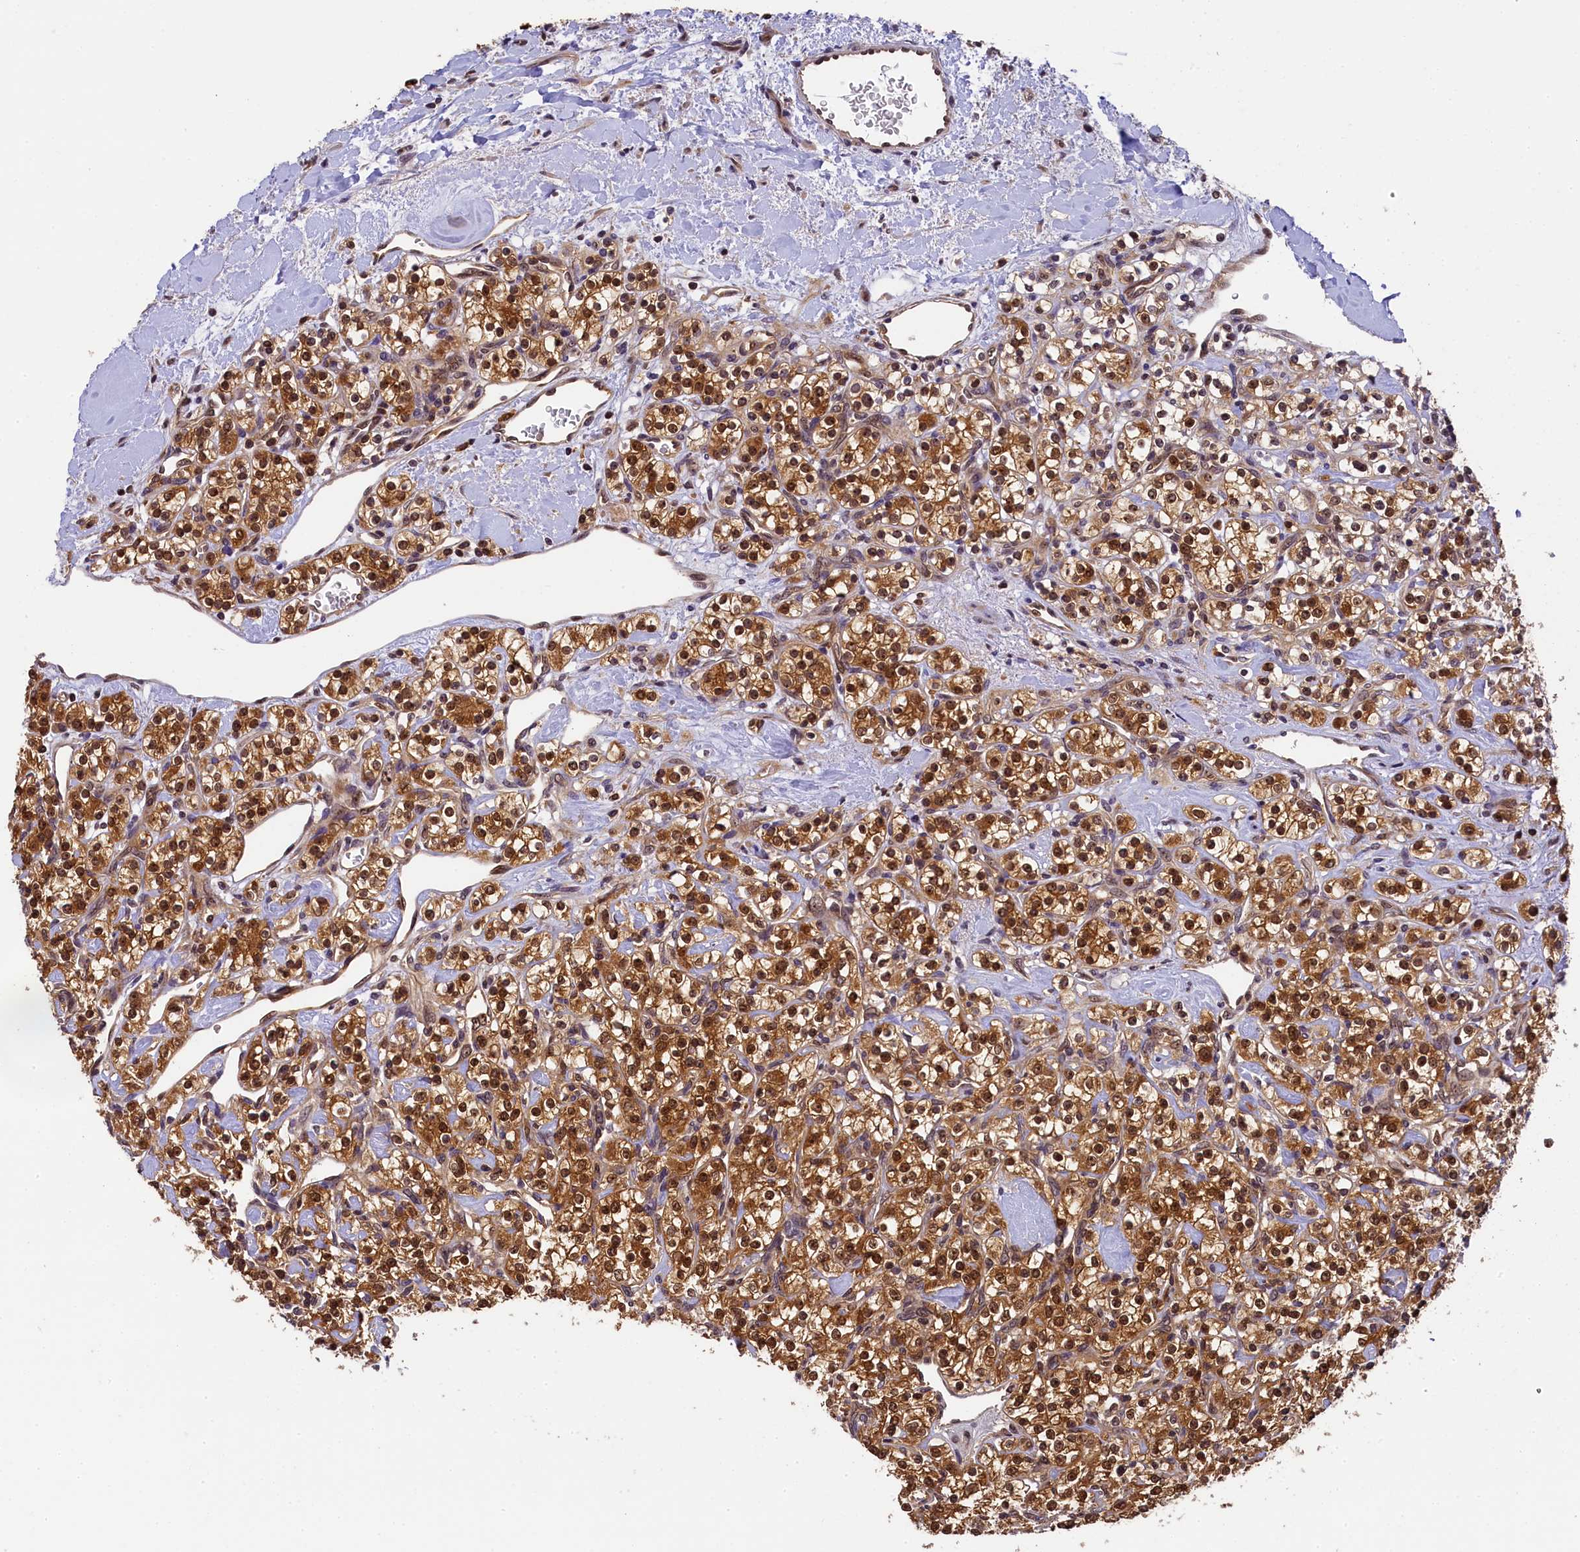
{"staining": {"intensity": "strong", "quantity": ">75%", "location": "cytoplasmic/membranous"}, "tissue": "renal cancer", "cell_type": "Tumor cells", "image_type": "cancer", "snomed": [{"axis": "morphology", "description": "Adenocarcinoma, NOS"}, {"axis": "topography", "description": "Kidney"}], "caption": "This histopathology image shows IHC staining of renal cancer, with high strong cytoplasmic/membranous staining in approximately >75% of tumor cells.", "gene": "EIF6", "patient": {"sex": "male", "age": 77}}